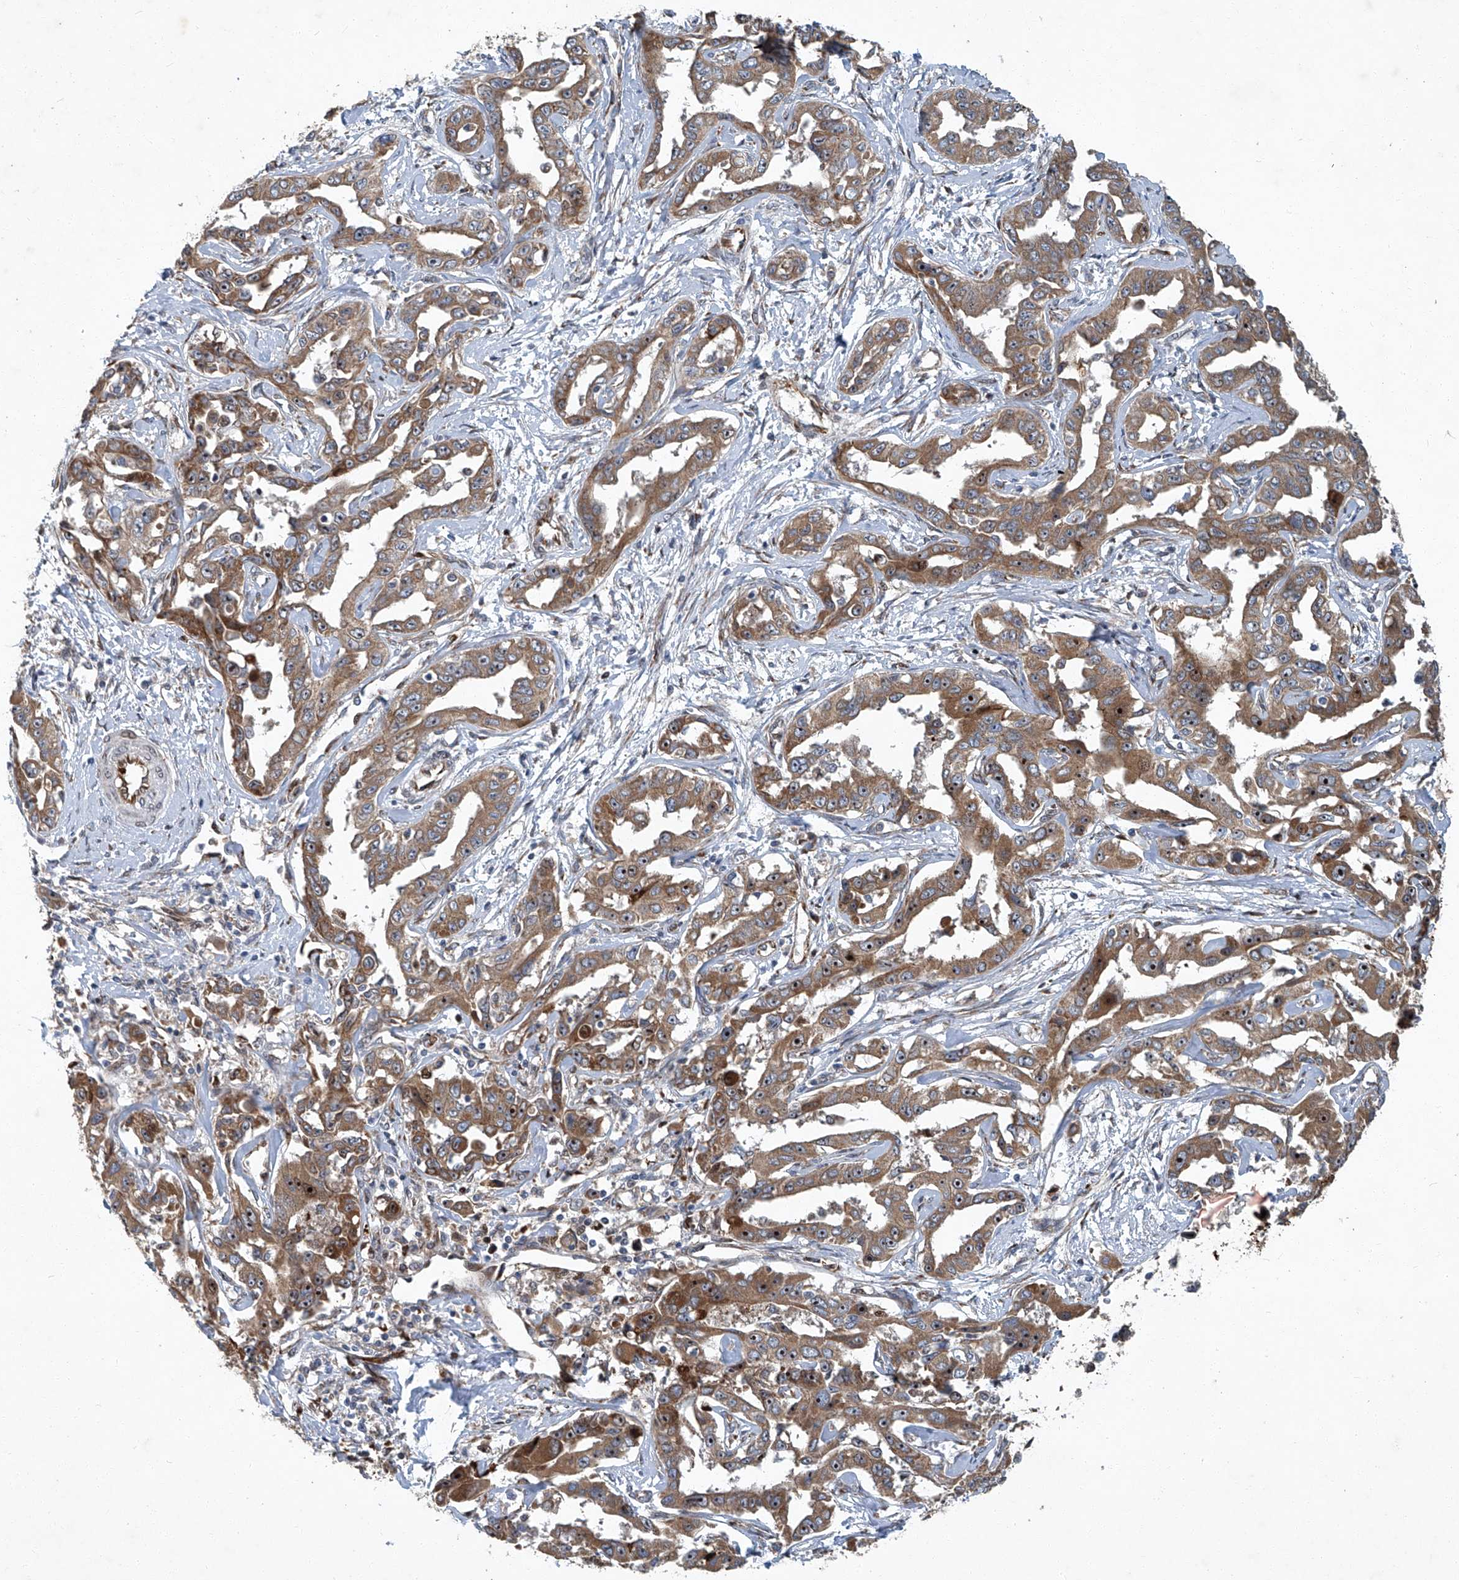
{"staining": {"intensity": "moderate", "quantity": ">75%", "location": "cytoplasmic/membranous,nuclear"}, "tissue": "liver cancer", "cell_type": "Tumor cells", "image_type": "cancer", "snomed": [{"axis": "morphology", "description": "Cholangiocarcinoma"}, {"axis": "topography", "description": "Liver"}], "caption": "Liver cancer (cholangiocarcinoma) stained with DAB IHC demonstrates medium levels of moderate cytoplasmic/membranous and nuclear staining in approximately >75% of tumor cells.", "gene": "GPR132", "patient": {"sex": "male", "age": 59}}